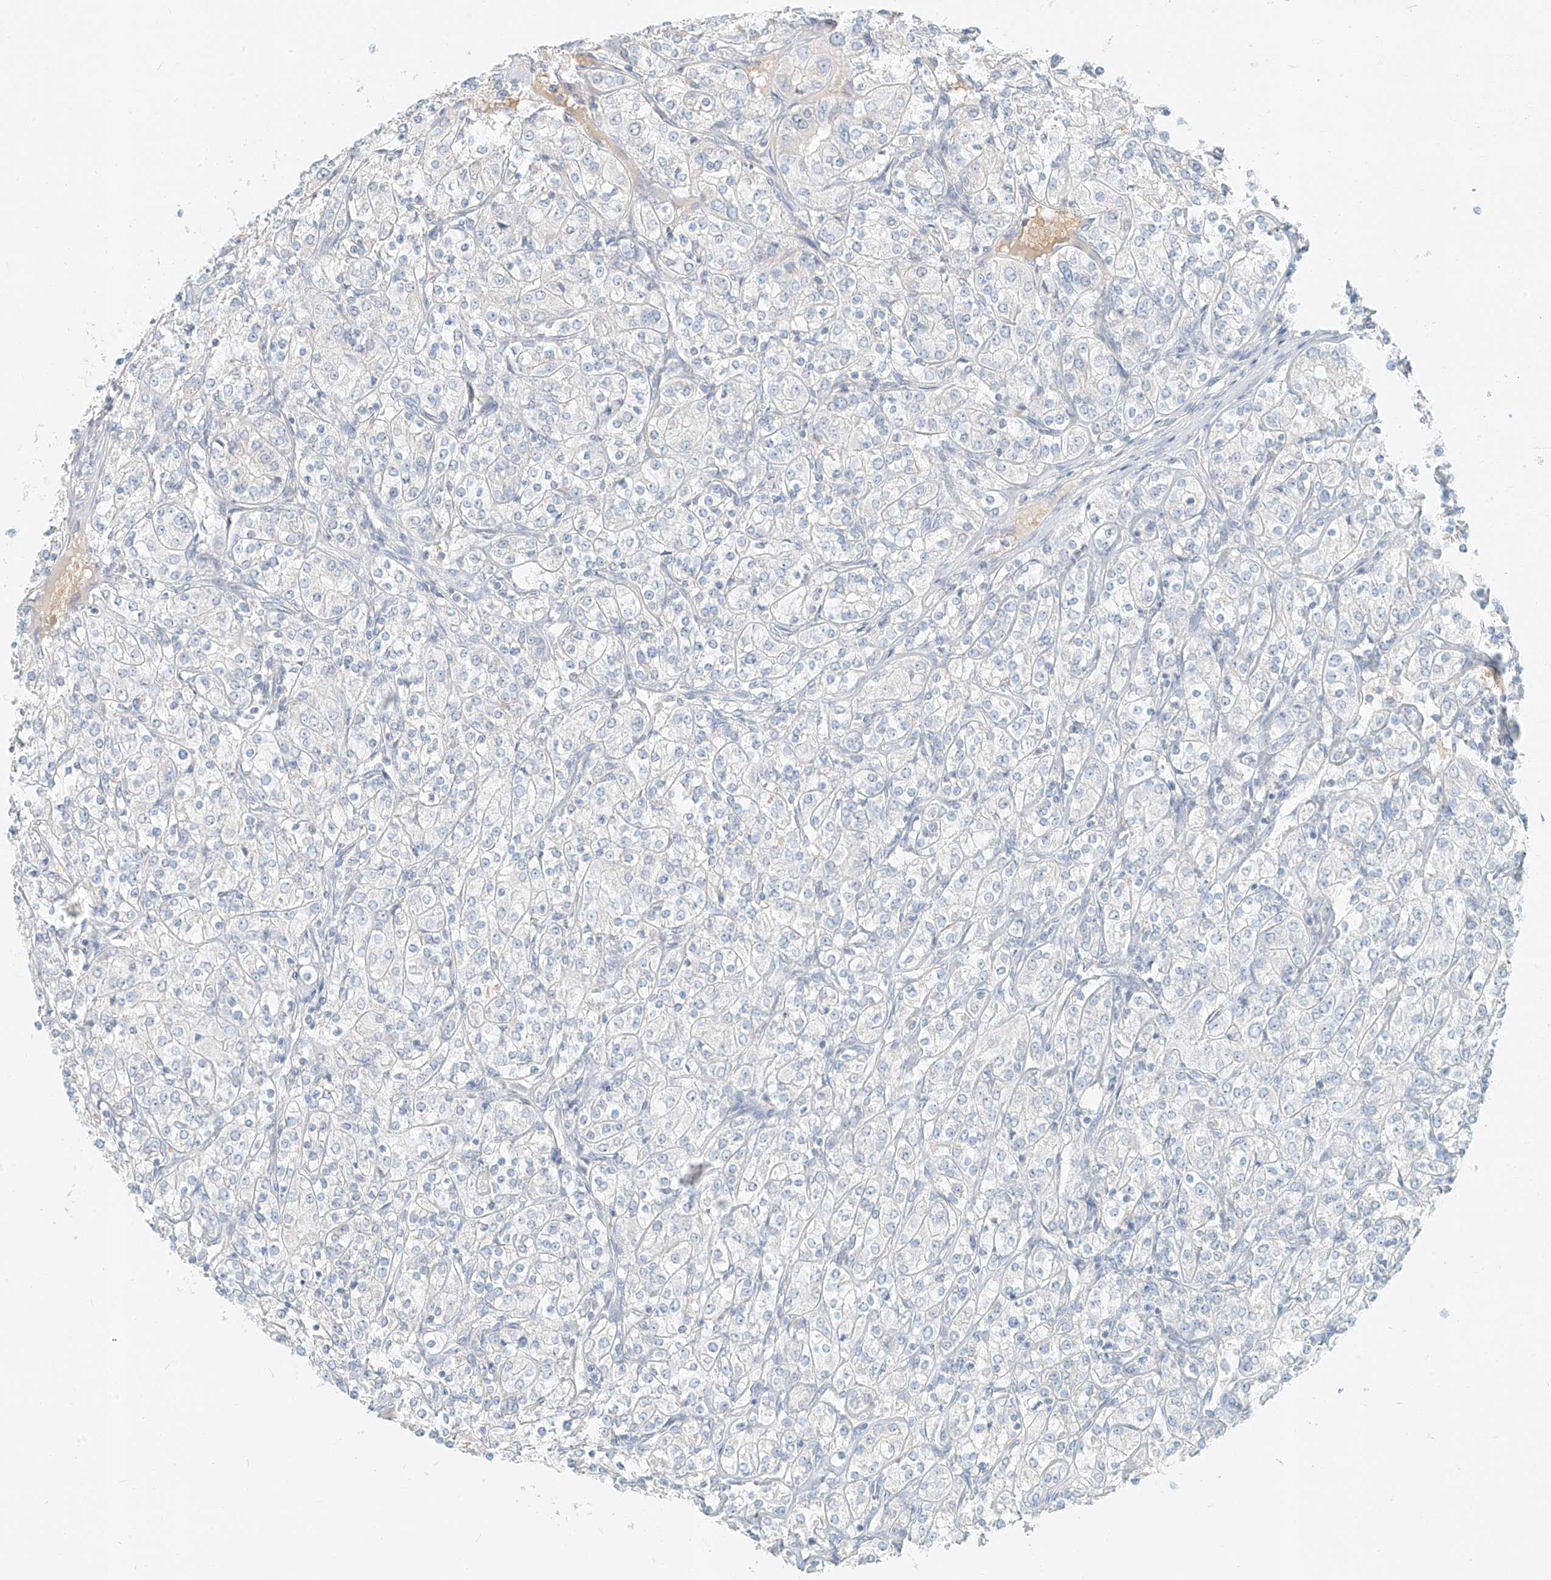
{"staining": {"intensity": "negative", "quantity": "none", "location": "none"}, "tissue": "renal cancer", "cell_type": "Tumor cells", "image_type": "cancer", "snomed": [{"axis": "morphology", "description": "Adenocarcinoma, NOS"}, {"axis": "topography", "description": "Kidney"}], "caption": "A high-resolution histopathology image shows immunohistochemistry (IHC) staining of renal cancer (adenocarcinoma), which reveals no significant positivity in tumor cells.", "gene": "PGC", "patient": {"sex": "male", "age": 77}}